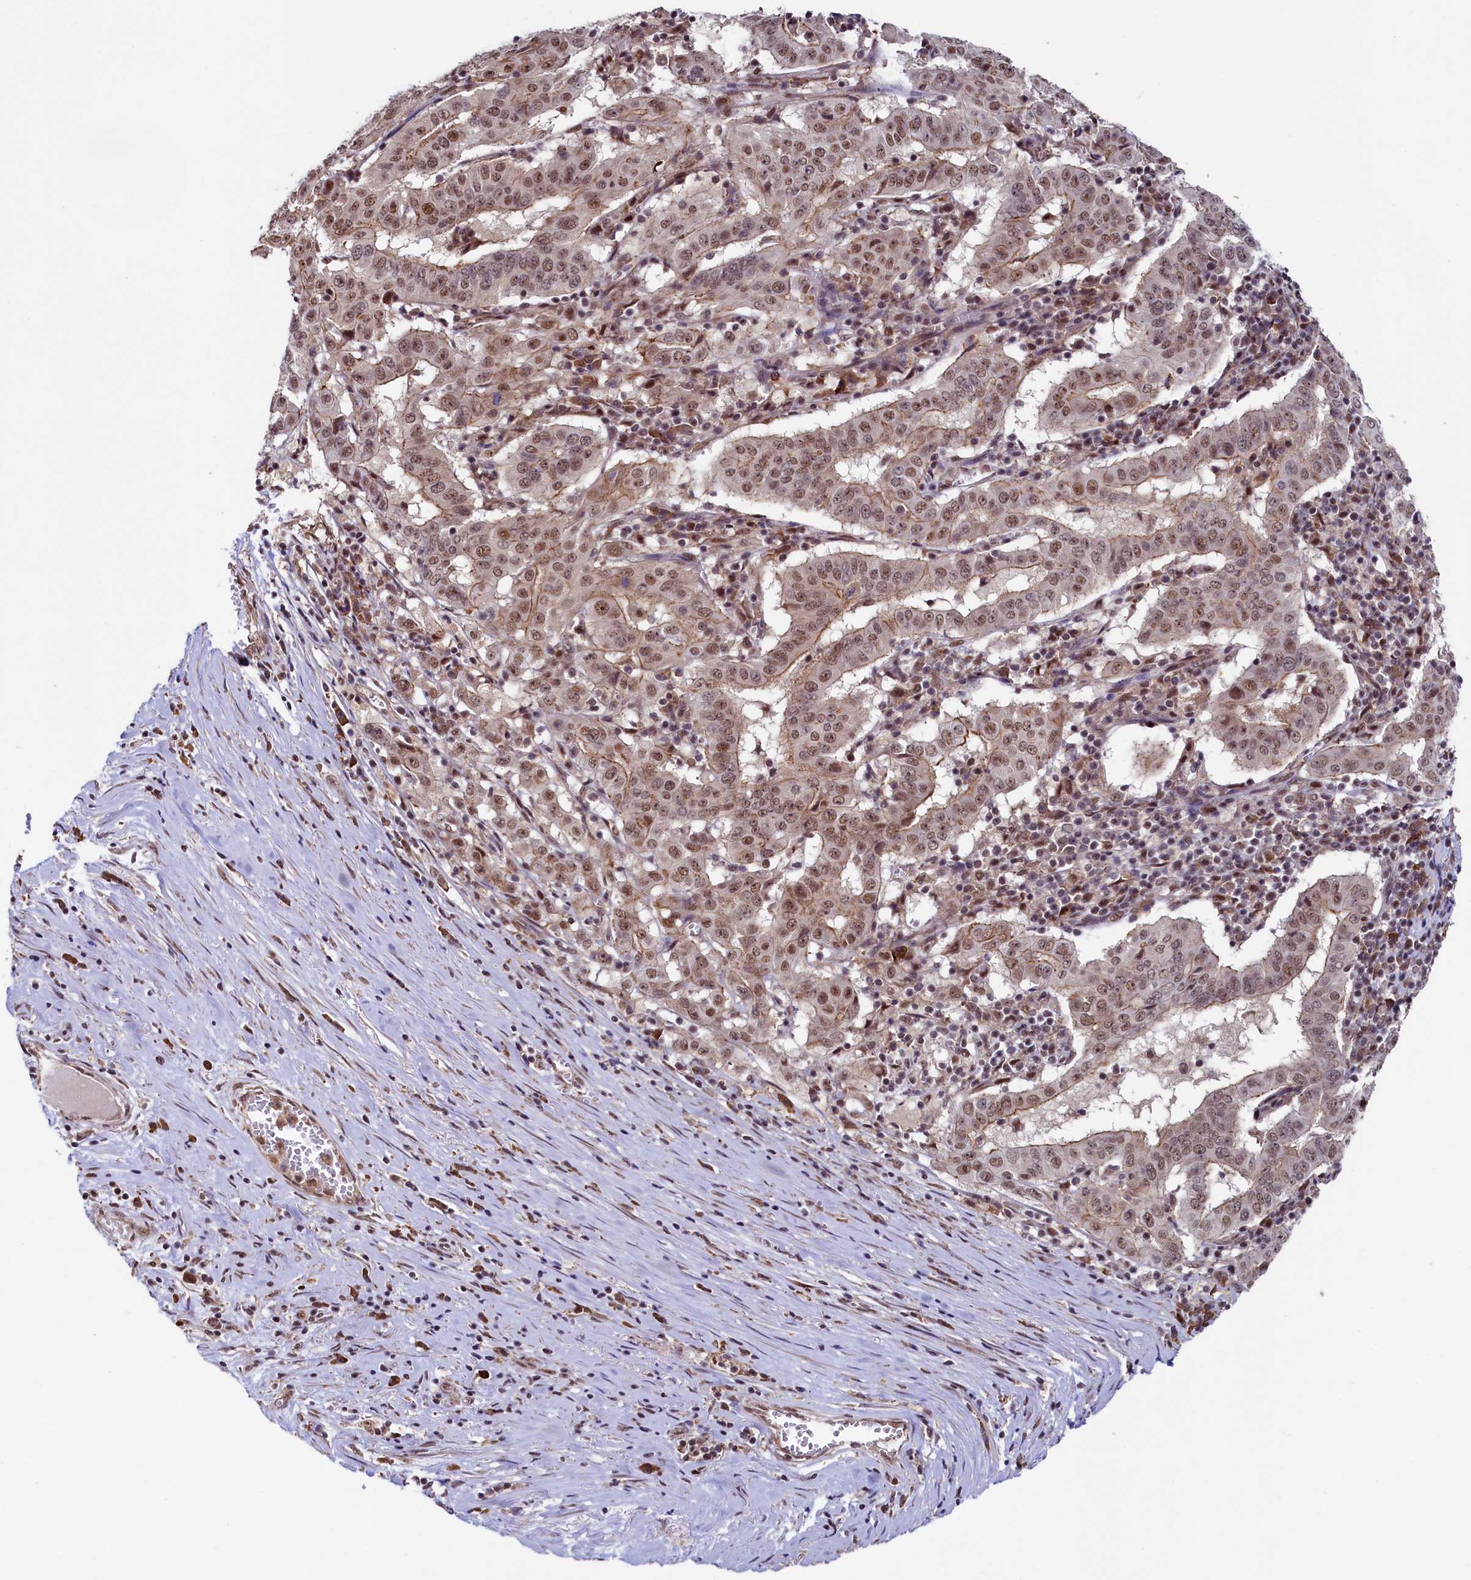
{"staining": {"intensity": "moderate", "quantity": ">75%", "location": "cytoplasmic/membranous,nuclear"}, "tissue": "pancreatic cancer", "cell_type": "Tumor cells", "image_type": "cancer", "snomed": [{"axis": "morphology", "description": "Adenocarcinoma, NOS"}, {"axis": "topography", "description": "Pancreas"}], "caption": "Moderate cytoplasmic/membranous and nuclear staining is identified in about >75% of tumor cells in pancreatic cancer (adenocarcinoma).", "gene": "LEO1", "patient": {"sex": "male", "age": 63}}